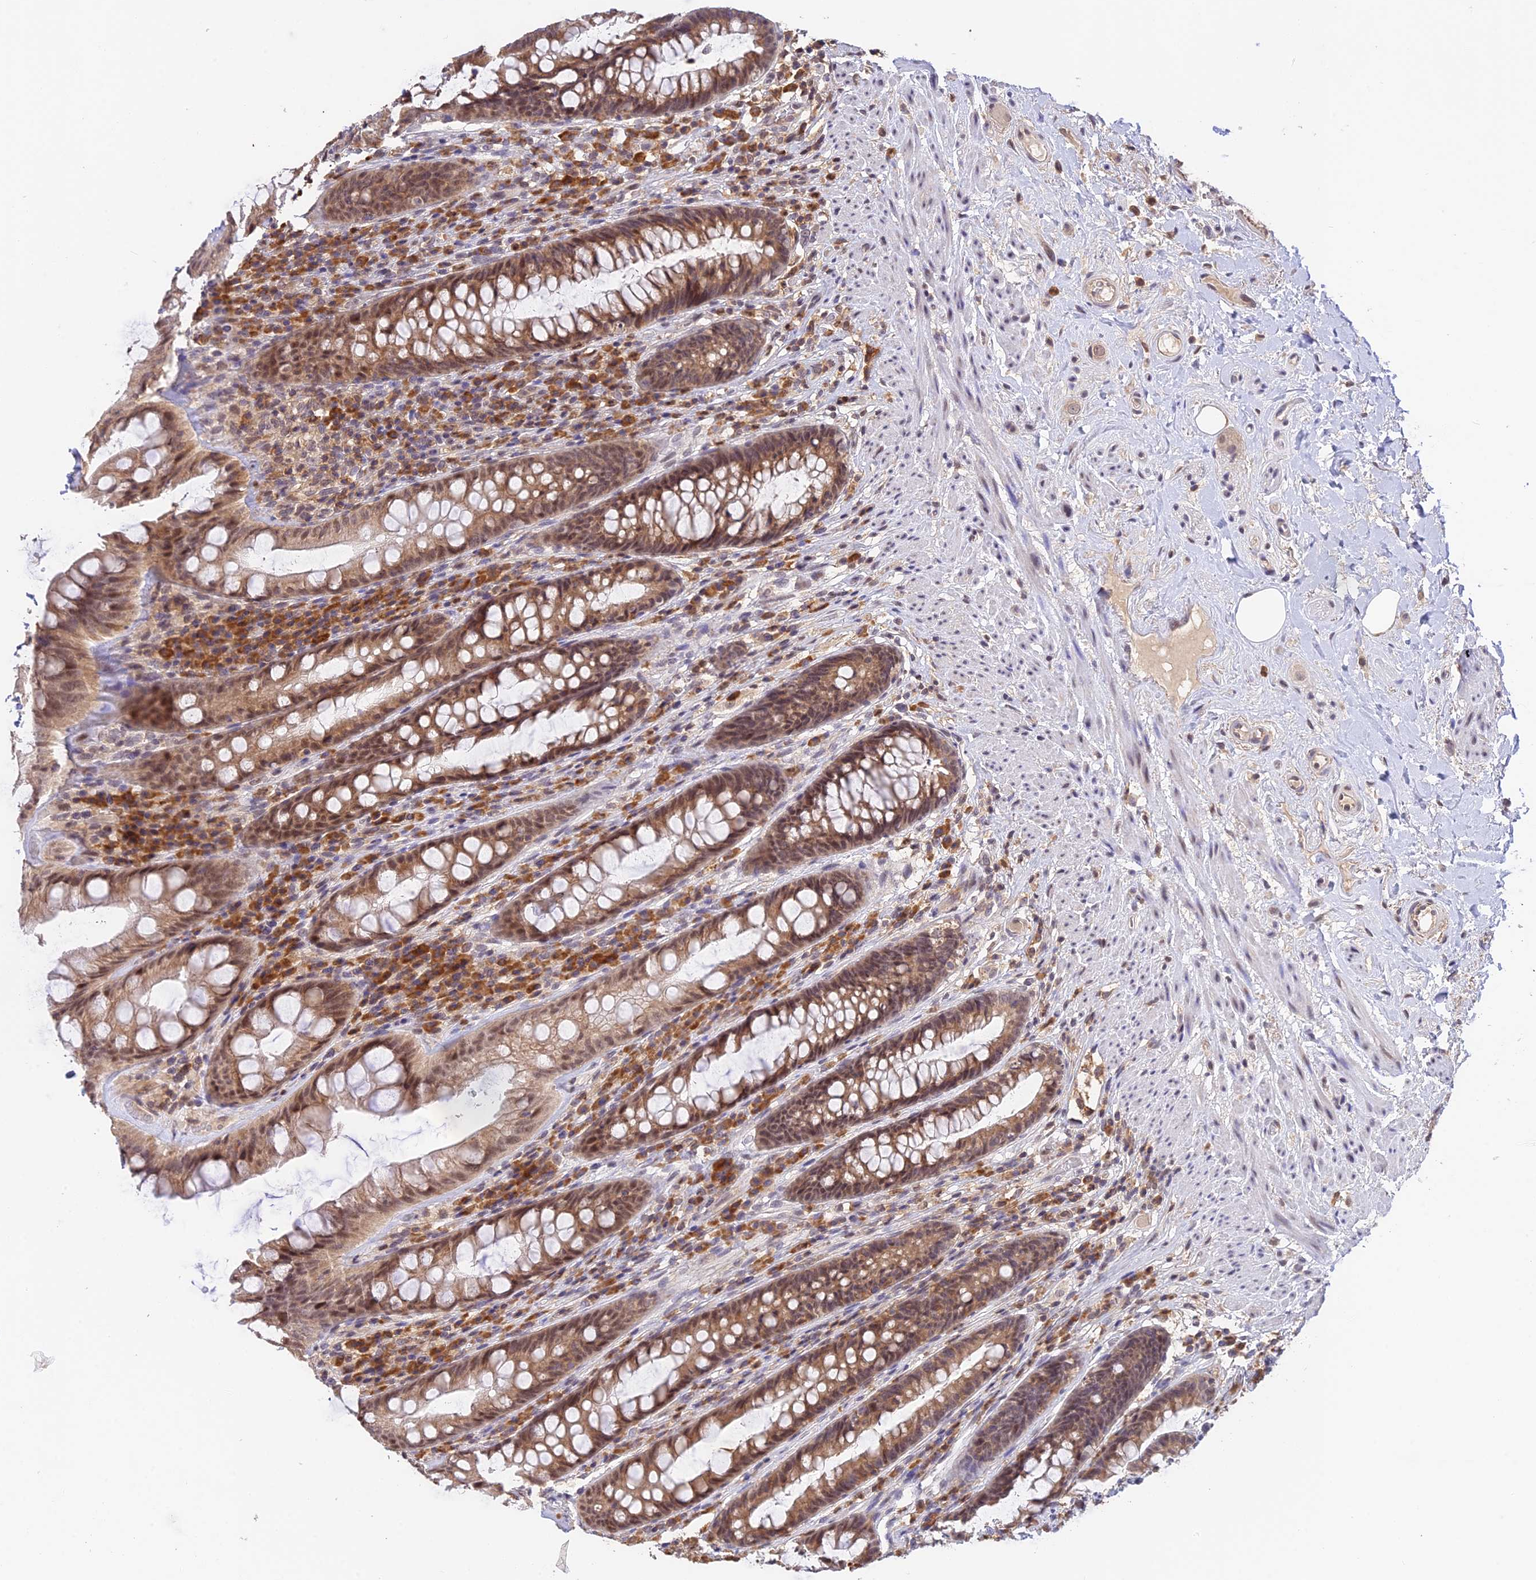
{"staining": {"intensity": "moderate", "quantity": ">75%", "location": "cytoplasmic/membranous,nuclear"}, "tissue": "rectum", "cell_type": "Glandular cells", "image_type": "normal", "snomed": [{"axis": "morphology", "description": "Normal tissue, NOS"}, {"axis": "topography", "description": "Rectum"}], "caption": "IHC of benign rectum shows medium levels of moderate cytoplasmic/membranous,nuclear positivity in approximately >75% of glandular cells.", "gene": "PEX16", "patient": {"sex": "male", "age": 74}}